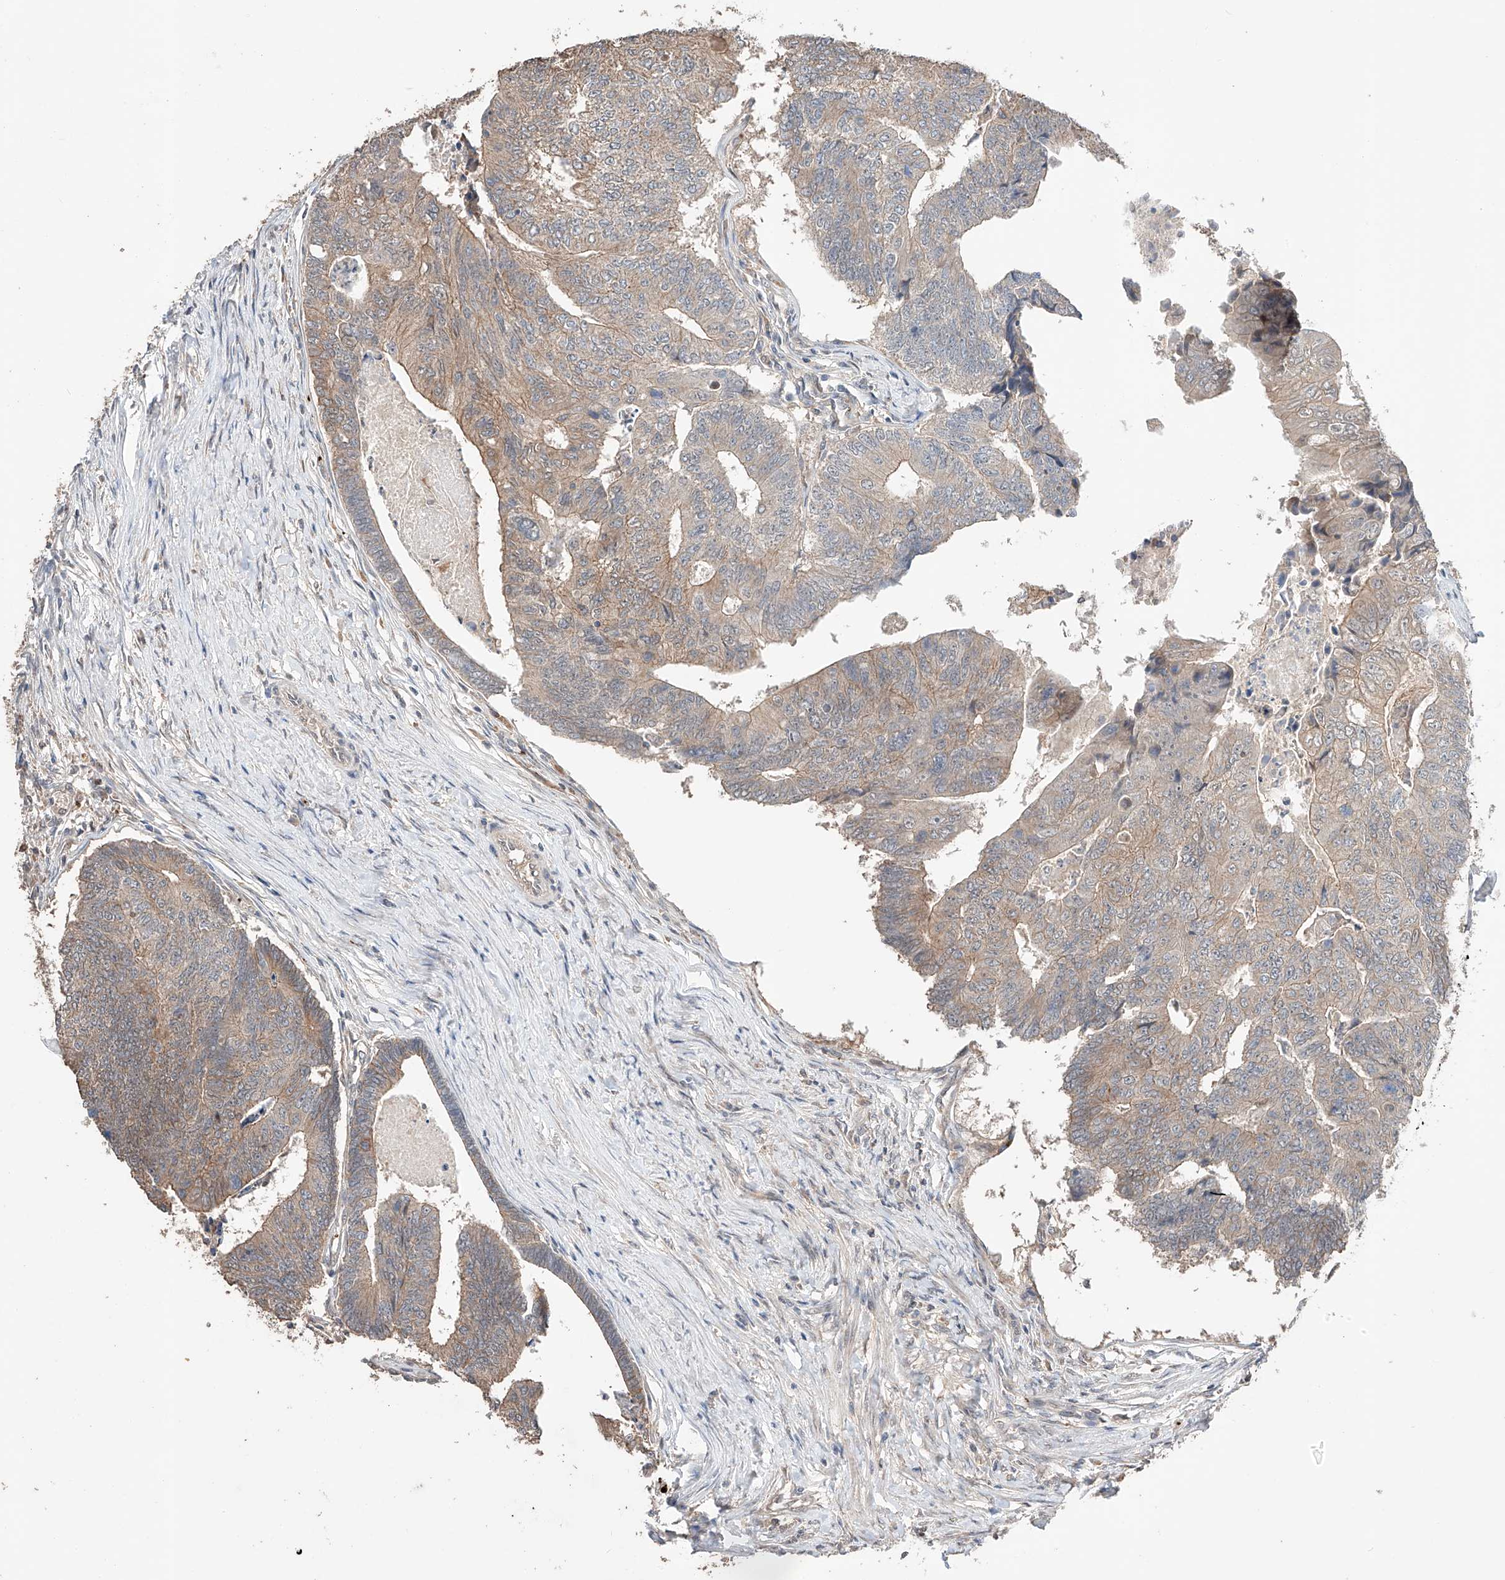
{"staining": {"intensity": "weak", "quantity": "25%-75%", "location": "cytoplasmic/membranous"}, "tissue": "colorectal cancer", "cell_type": "Tumor cells", "image_type": "cancer", "snomed": [{"axis": "morphology", "description": "Adenocarcinoma, NOS"}, {"axis": "topography", "description": "Colon"}], "caption": "An image of human colorectal adenocarcinoma stained for a protein demonstrates weak cytoplasmic/membranous brown staining in tumor cells.", "gene": "ZFHX2", "patient": {"sex": "female", "age": 67}}